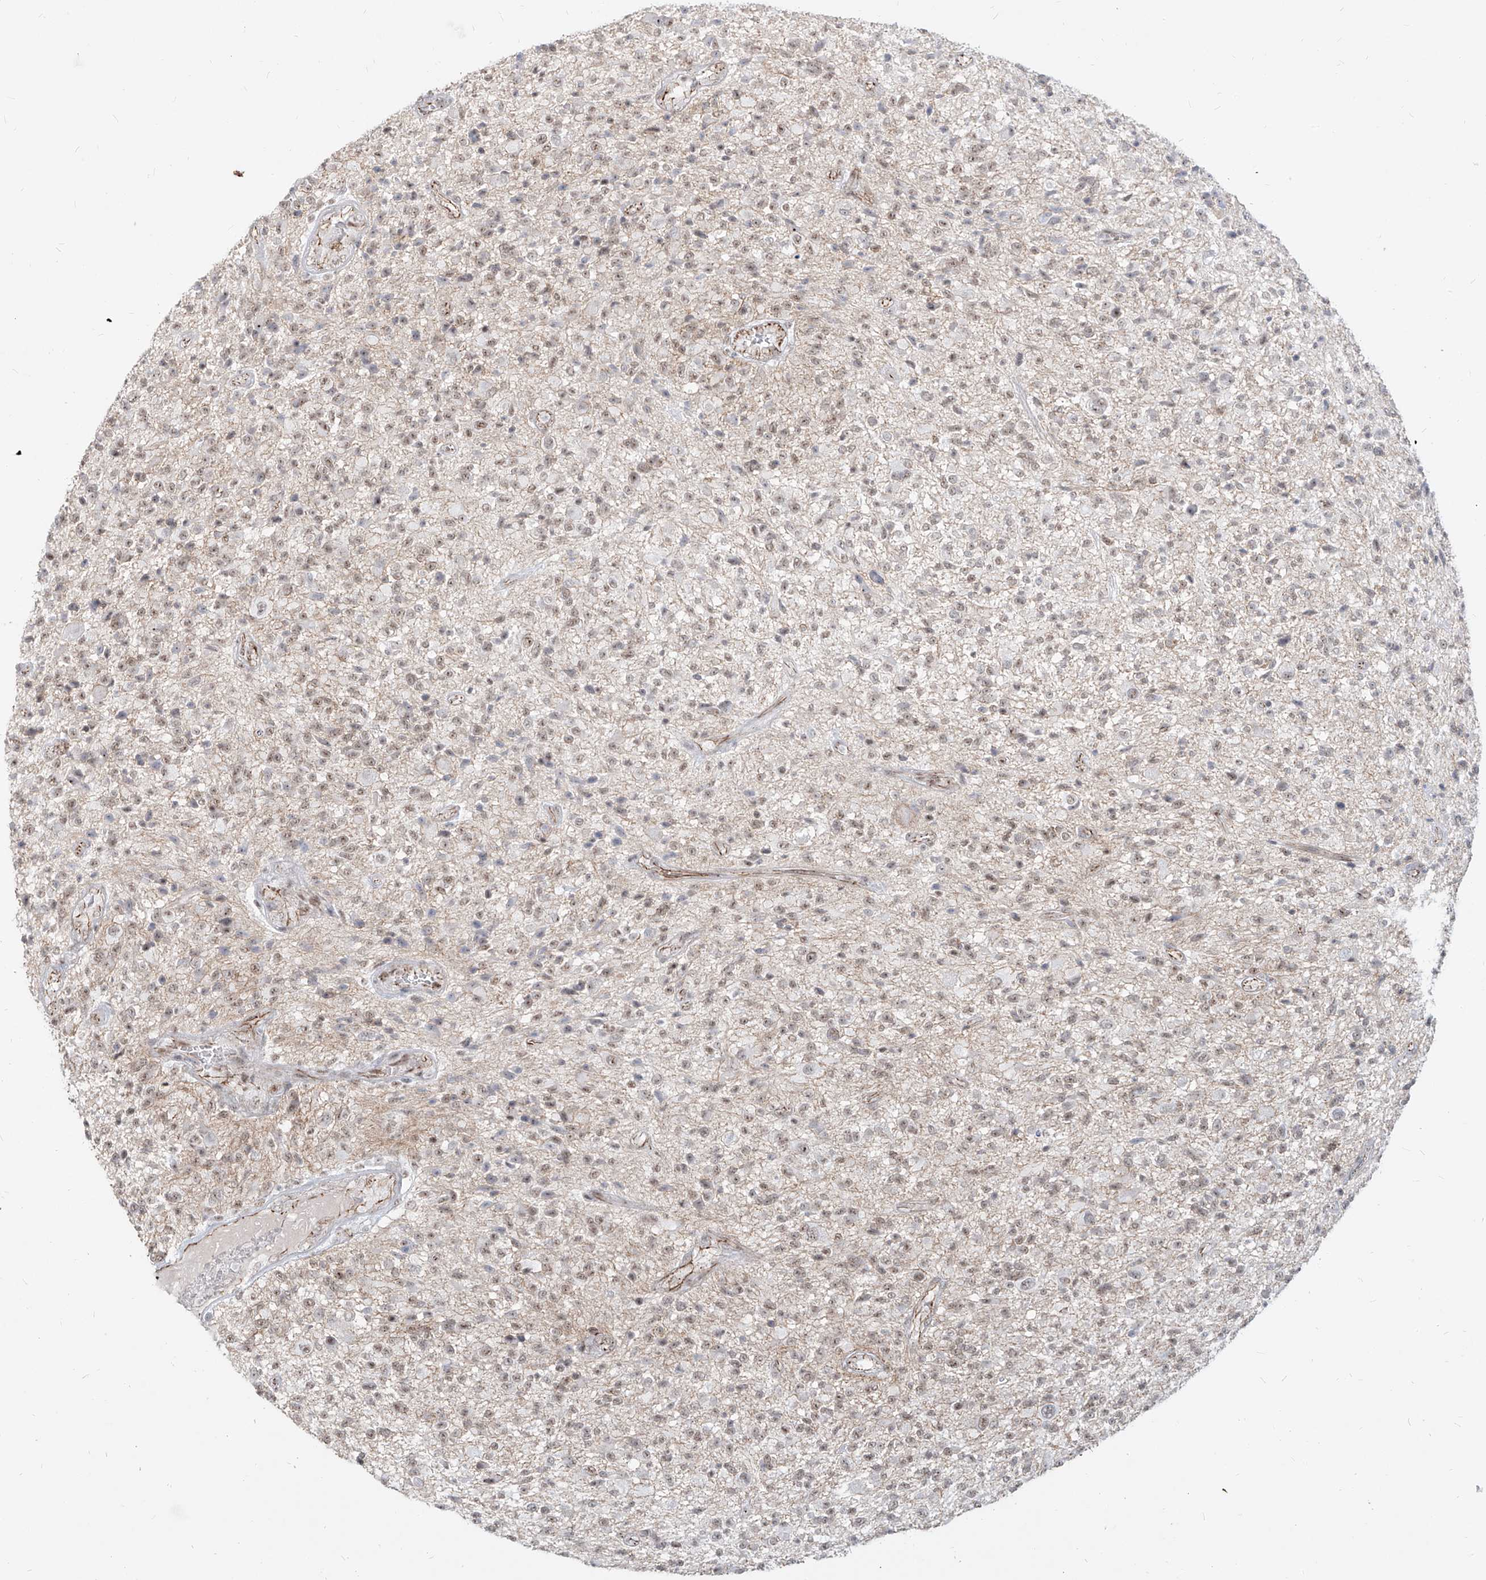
{"staining": {"intensity": "weak", "quantity": ">75%", "location": "nuclear"}, "tissue": "glioma", "cell_type": "Tumor cells", "image_type": "cancer", "snomed": [{"axis": "morphology", "description": "Glioma, malignant, High grade"}, {"axis": "topography", "description": "Brain"}], "caption": "Glioma stained with a protein marker reveals weak staining in tumor cells.", "gene": "ZNF710", "patient": {"sex": "male", "age": 47}}